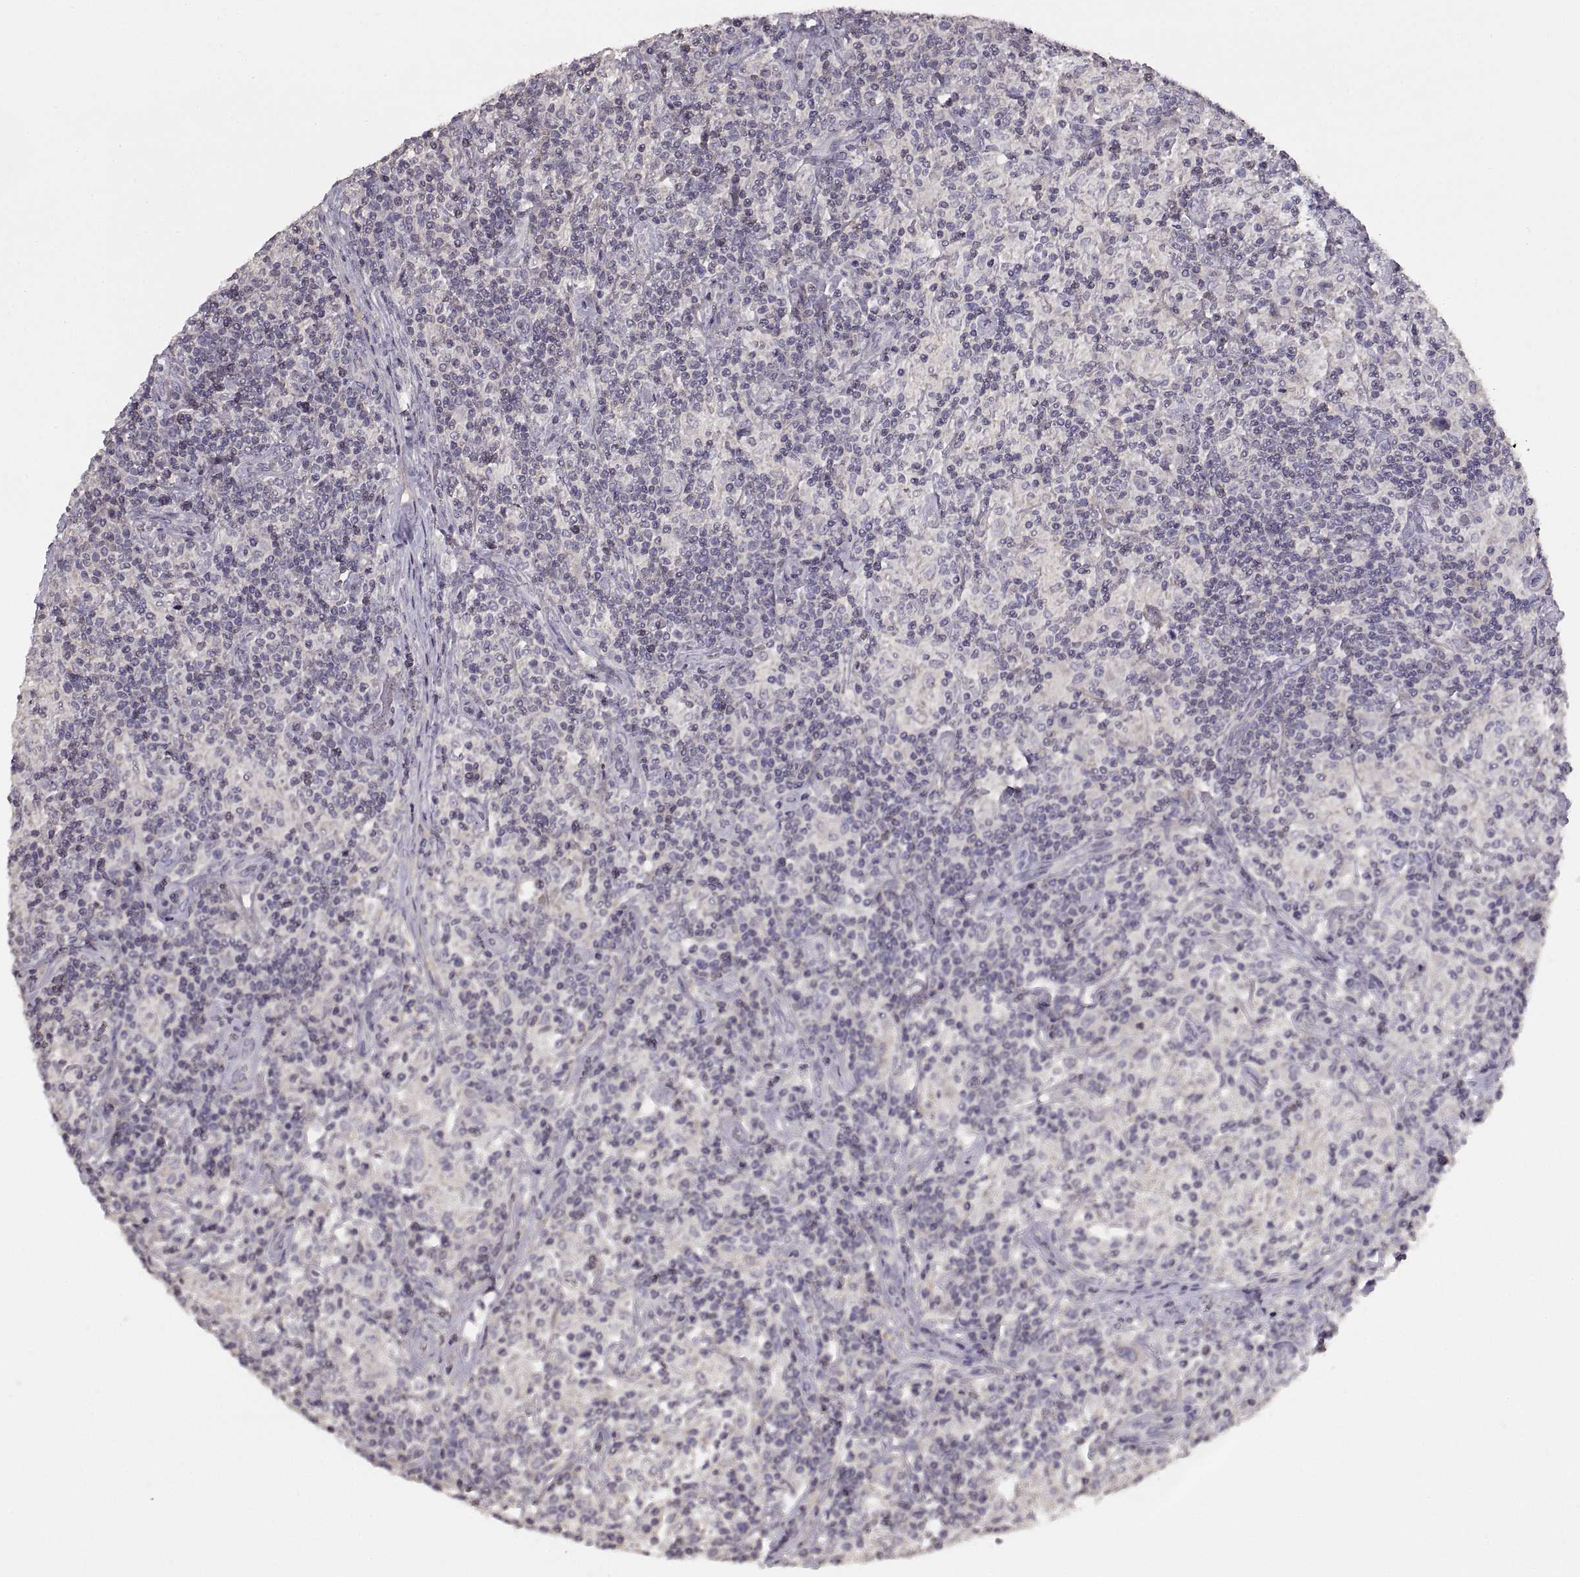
{"staining": {"intensity": "negative", "quantity": "none", "location": "none"}, "tissue": "lymphoma", "cell_type": "Tumor cells", "image_type": "cancer", "snomed": [{"axis": "morphology", "description": "Hodgkin's disease, NOS"}, {"axis": "topography", "description": "Lymph node"}], "caption": "Hodgkin's disease was stained to show a protein in brown. There is no significant expression in tumor cells. (Stains: DAB immunohistochemistry (IHC) with hematoxylin counter stain, Microscopy: brightfield microscopy at high magnification).", "gene": "ADAM11", "patient": {"sex": "male", "age": 70}}